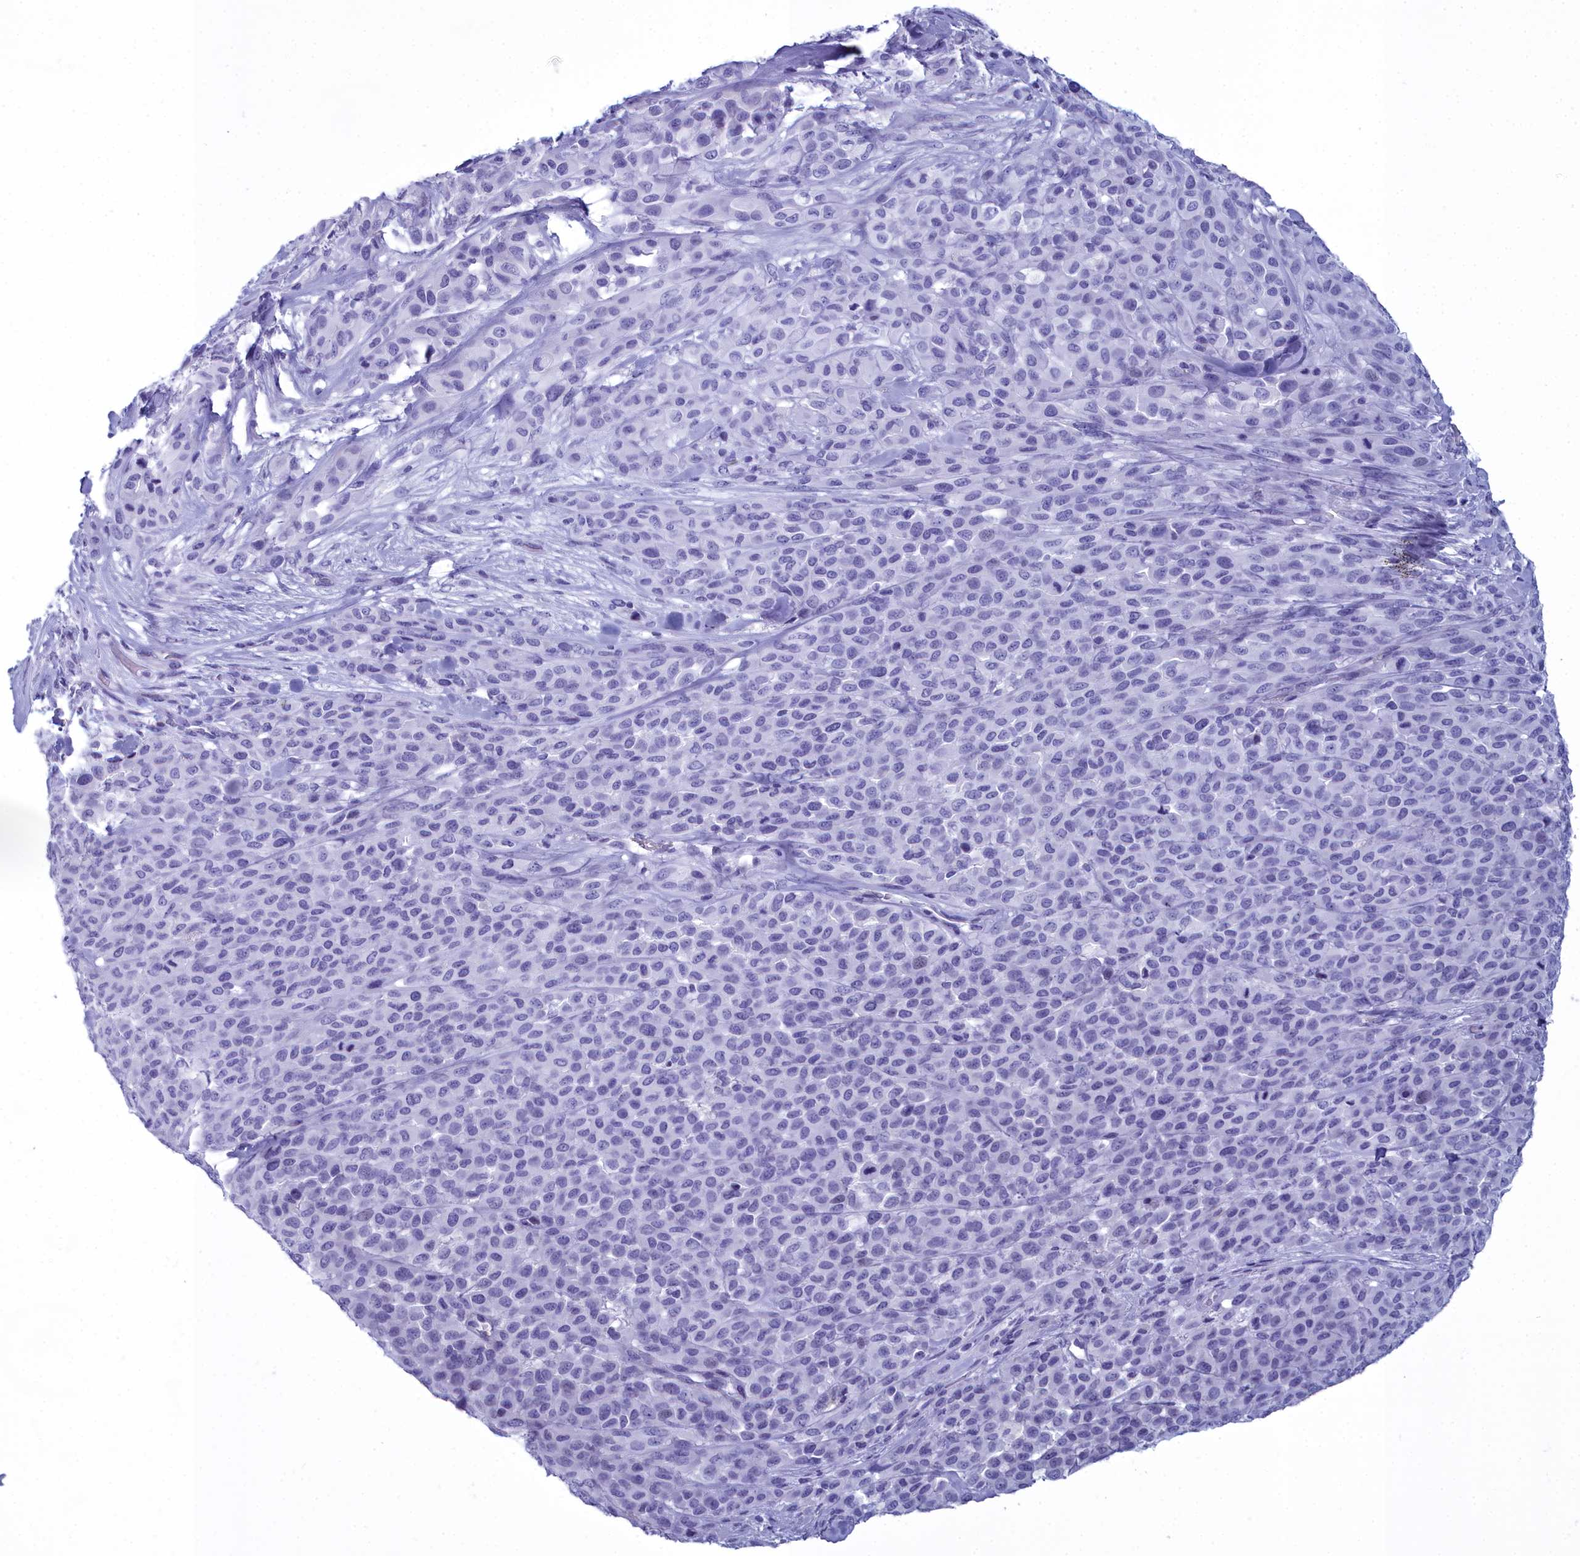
{"staining": {"intensity": "negative", "quantity": "none", "location": "none"}, "tissue": "melanoma", "cell_type": "Tumor cells", "image_type": "cancer", "snomed": [{"axis": "morphology", "description": "Malignant melanoma, Metastatic site"}, {"axis": "topography", "description": "Skin"}], "caption": "The IHC histopathology image has no significant expression in tumor cells of melanoma tissue.", "gene": "MAP6", "patient": {"sex": "female", "age": 81}}